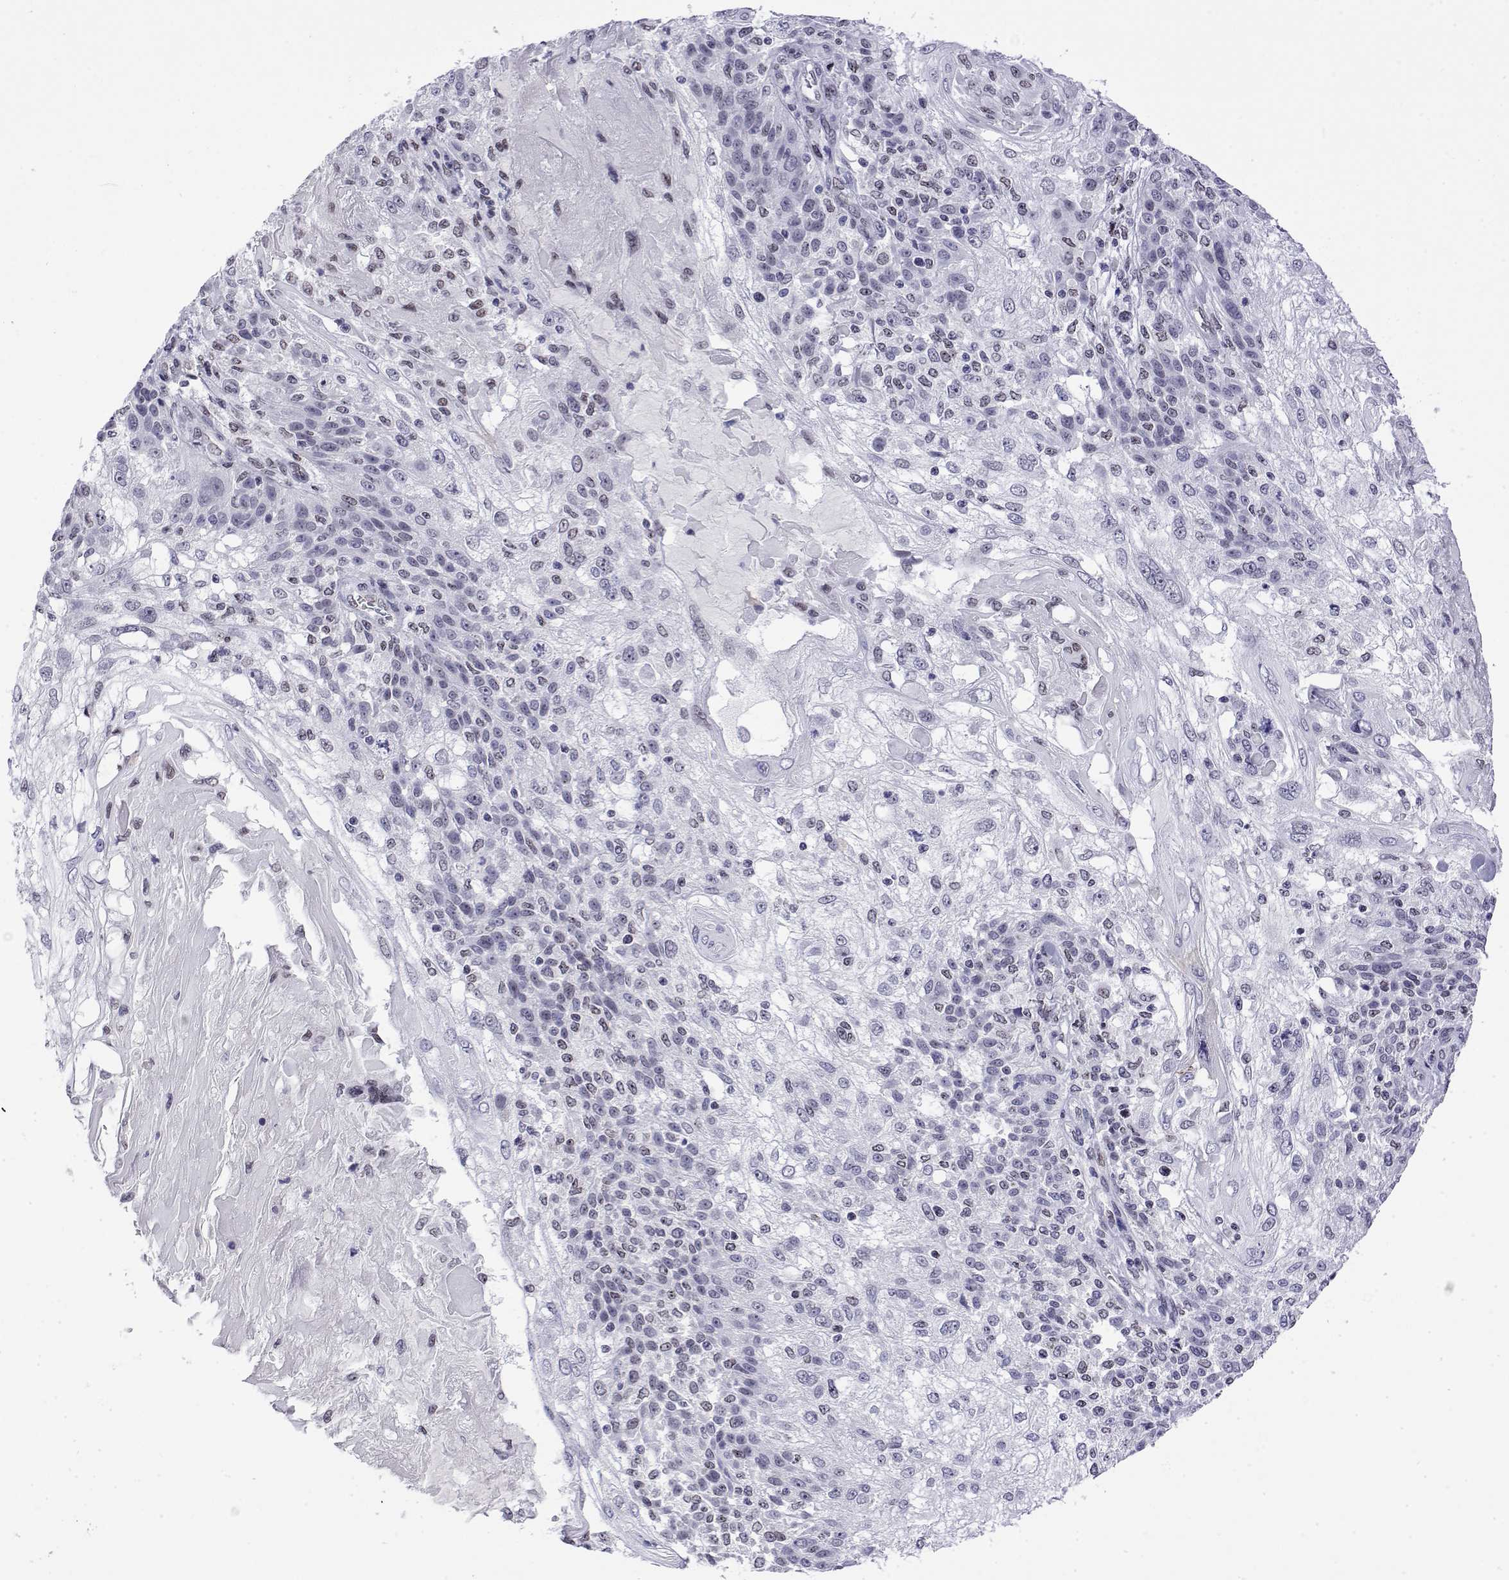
{"staining": {"intensity": "negative", "quantity": "none", "location": "none"}, "tissue": "skin cancer", "cell_type": "Tumor cells", "image_type": "cancer", "snomed": [{"axis": "morphology", "description": "Normal tissue, NOS"}, {"axis": "morphology", "description": "Squamous cell carcinoma, NOS"}, {"axis": "topography", "description": "Skin"}], "caption": "Protein analysis of squamous cell carcinoma (skin) reveals no significant expression in tumor cells.", "gene": "POLDIP3", "patient": {"sex": "female", "age": 83}}